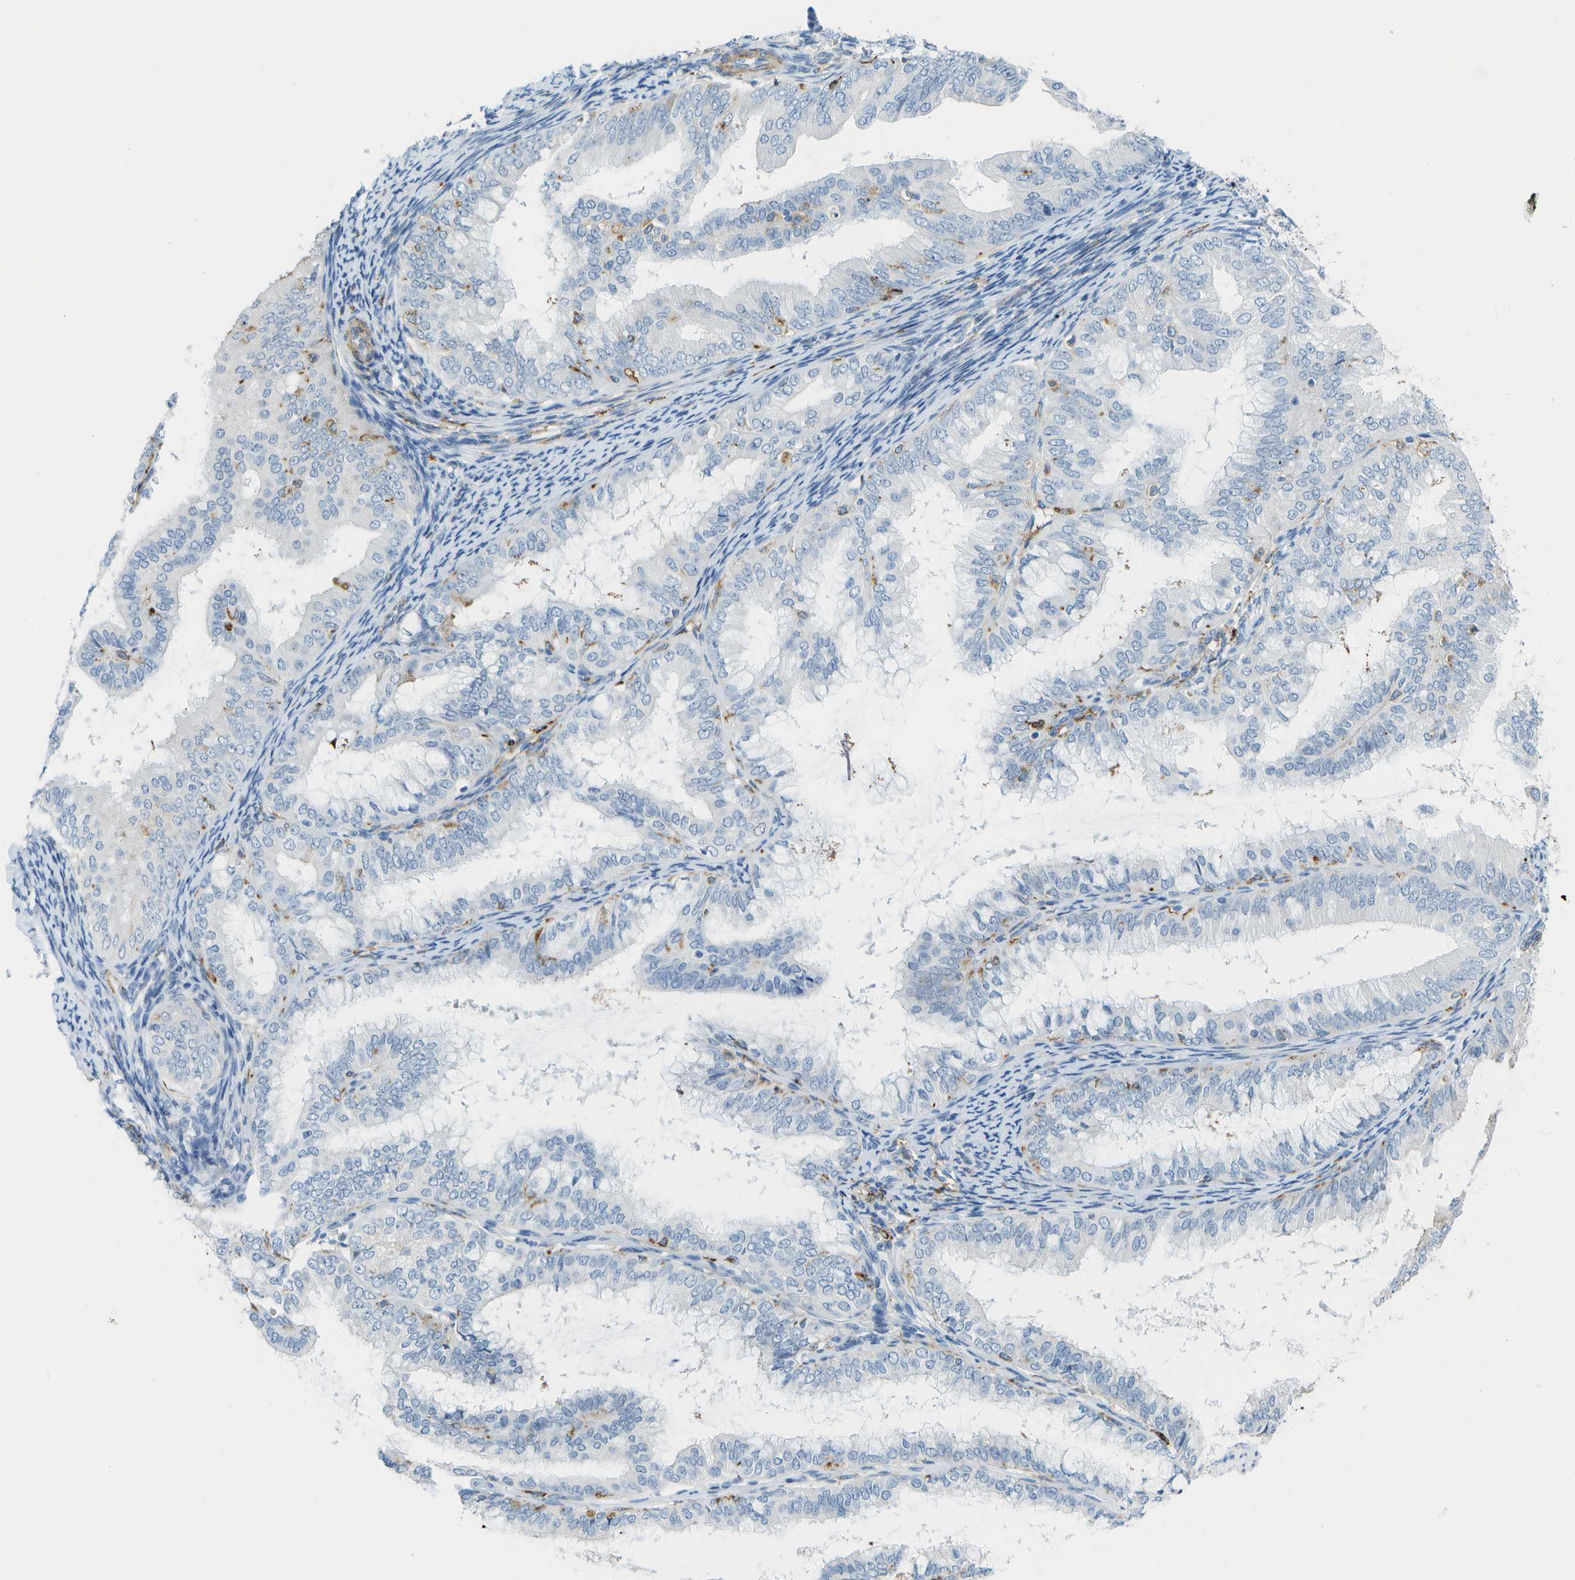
{"staining": {"intensity": "negative", "quantity": "none", "location": "none"}, "tissue": "endometrial cancer", "cell_type": "Tumor cells", "image_type": "cancer", "snomed": [{"axis": "morphology", "description": "Adenocarcinoma, NOS"}, {"axis": "topography", "description": "Endometrium"}], "caption": "The histopathology image displays no significant expression in tumor cells of adenocarcinoma (endometrial). (IHC, brightfield microscopy, high magnification).", "gene": "ZBTB43", "patient": {"sex": "female", "age": 63}}